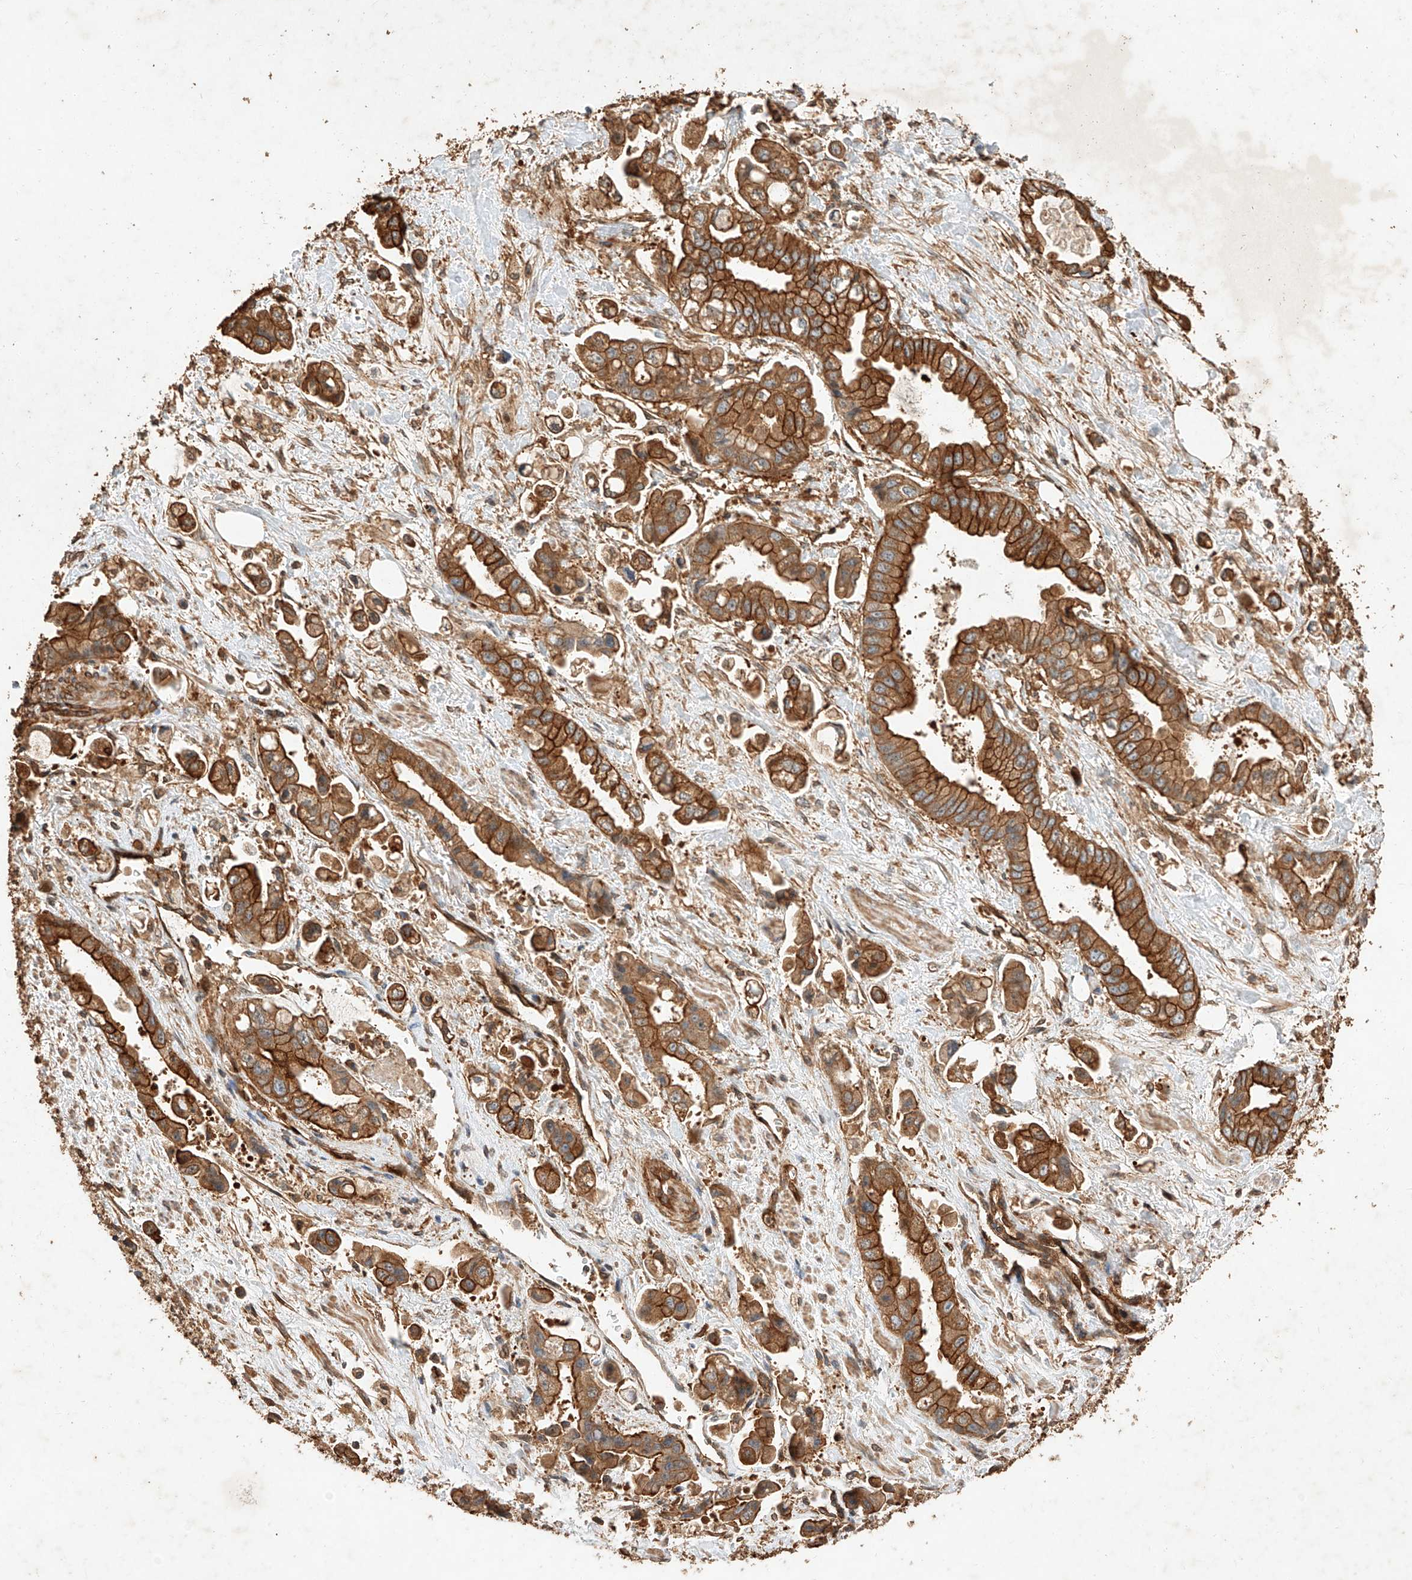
{"staining": {"intensity": "strong", "quantity": ">75%", "location": "cytoplasmic/membranous"}, "tissue": "stomach cancer", "cell_type": "Tumor cells", "image_type": "cancer", "snomed": [{"axis": "morphology", "description": "Adenocarcinoma, NOS"}, {"axis": "topography", "description": "Stomach"}], "caption": "Tumor cells display high levels of strong cytoplasmic/membranous positivity in approximately >75% of cells in adenocarcinoma (stomach).", "gene": "GHDC", "patient": {"sex": "male", "age": 62}}